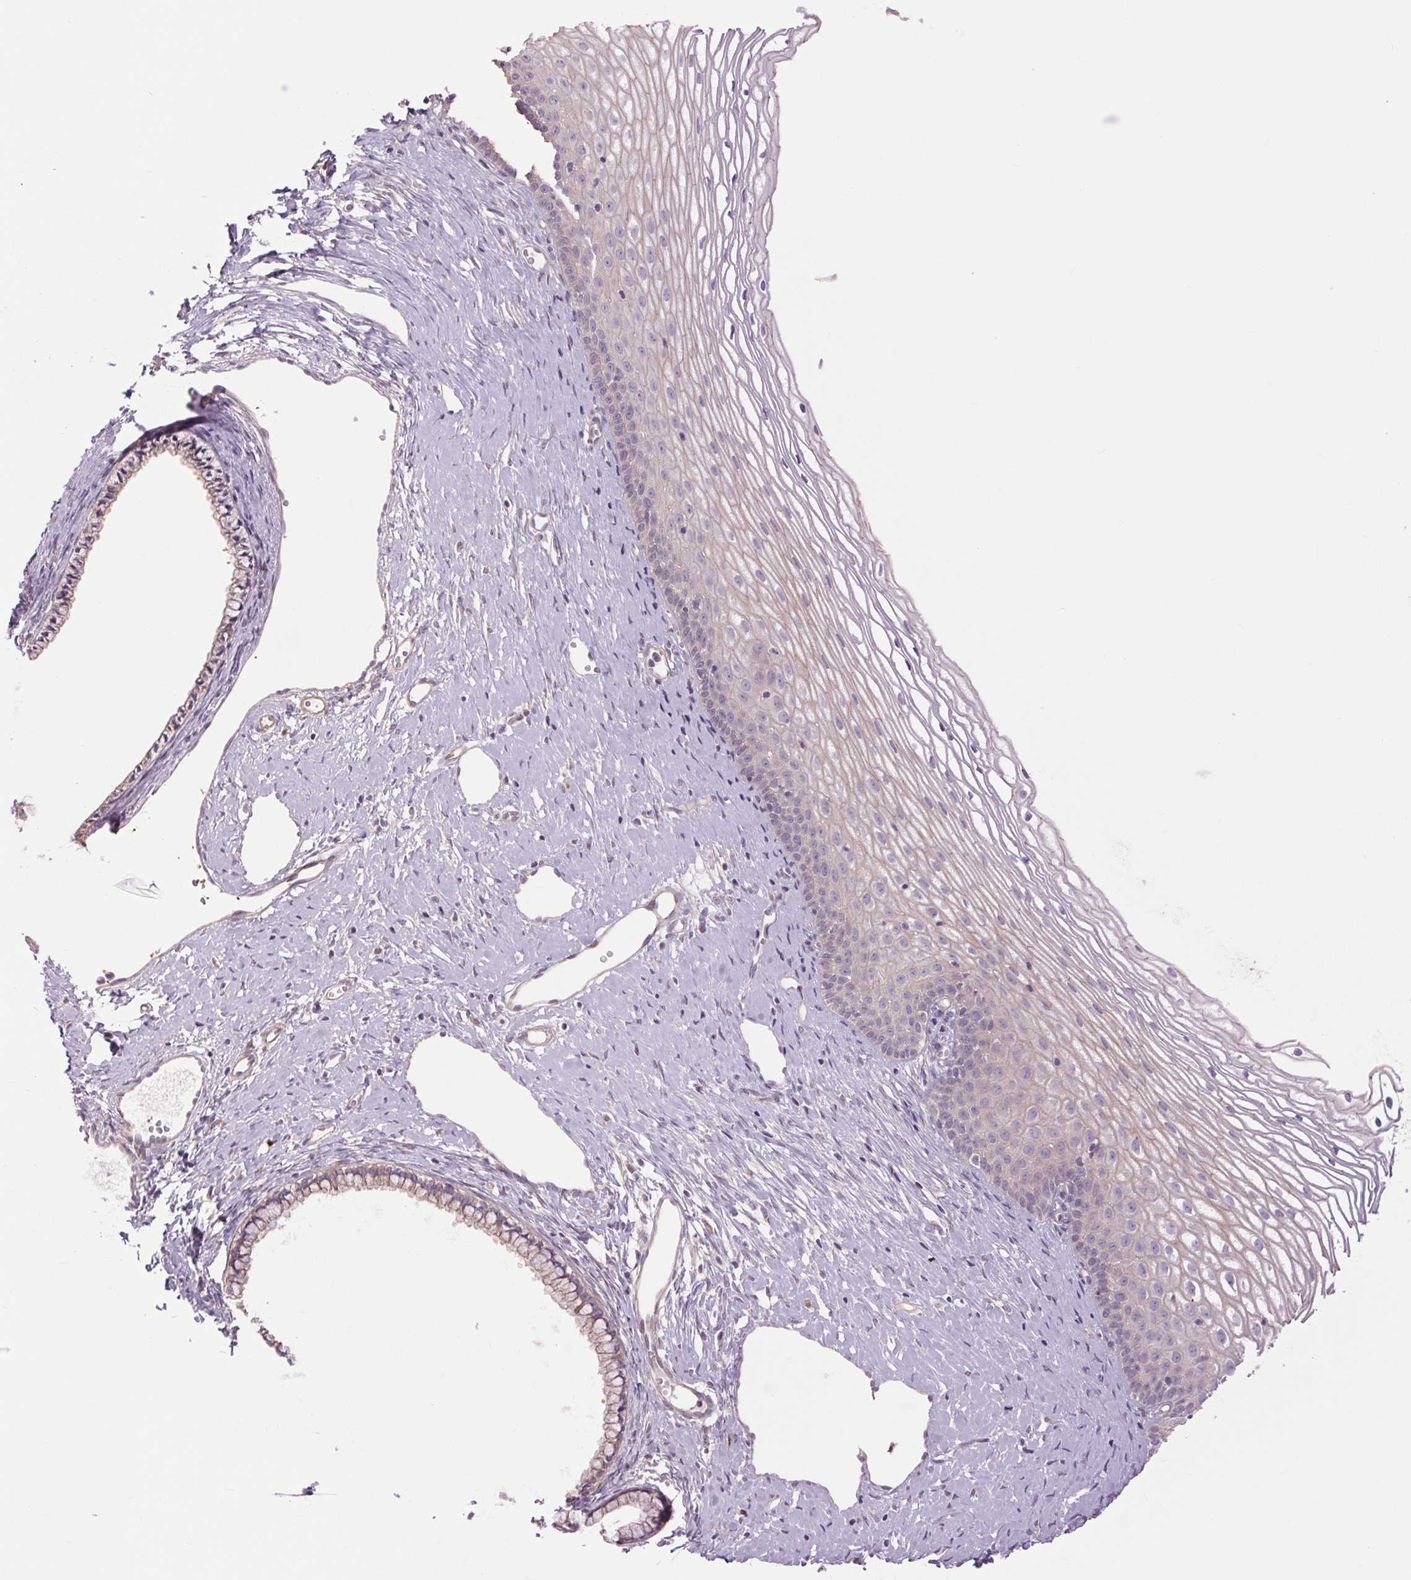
{"staining": {"intensity": "weak", "quantity": "<25%", "location": "cytoplasmic/membranous"}, "tissue": "cervix", "cell_type": "Glandular cells", "image_type": "normal", "snomed": [{"axis": "morphology", "description": "Normal tissue, NOS"}, {"axis": "topography", "description": "Cervix"}], "caption": "There is no significant expression in glandular cells of cervix. Brightfield microscopy of IHC stained with DAB (3,3'-diaminobenzidine) (brown) and hematoxylin (blue), captured at high magnification.", "gene": "CTNNA3", "patient": {"sex": "female", "age": 40}}